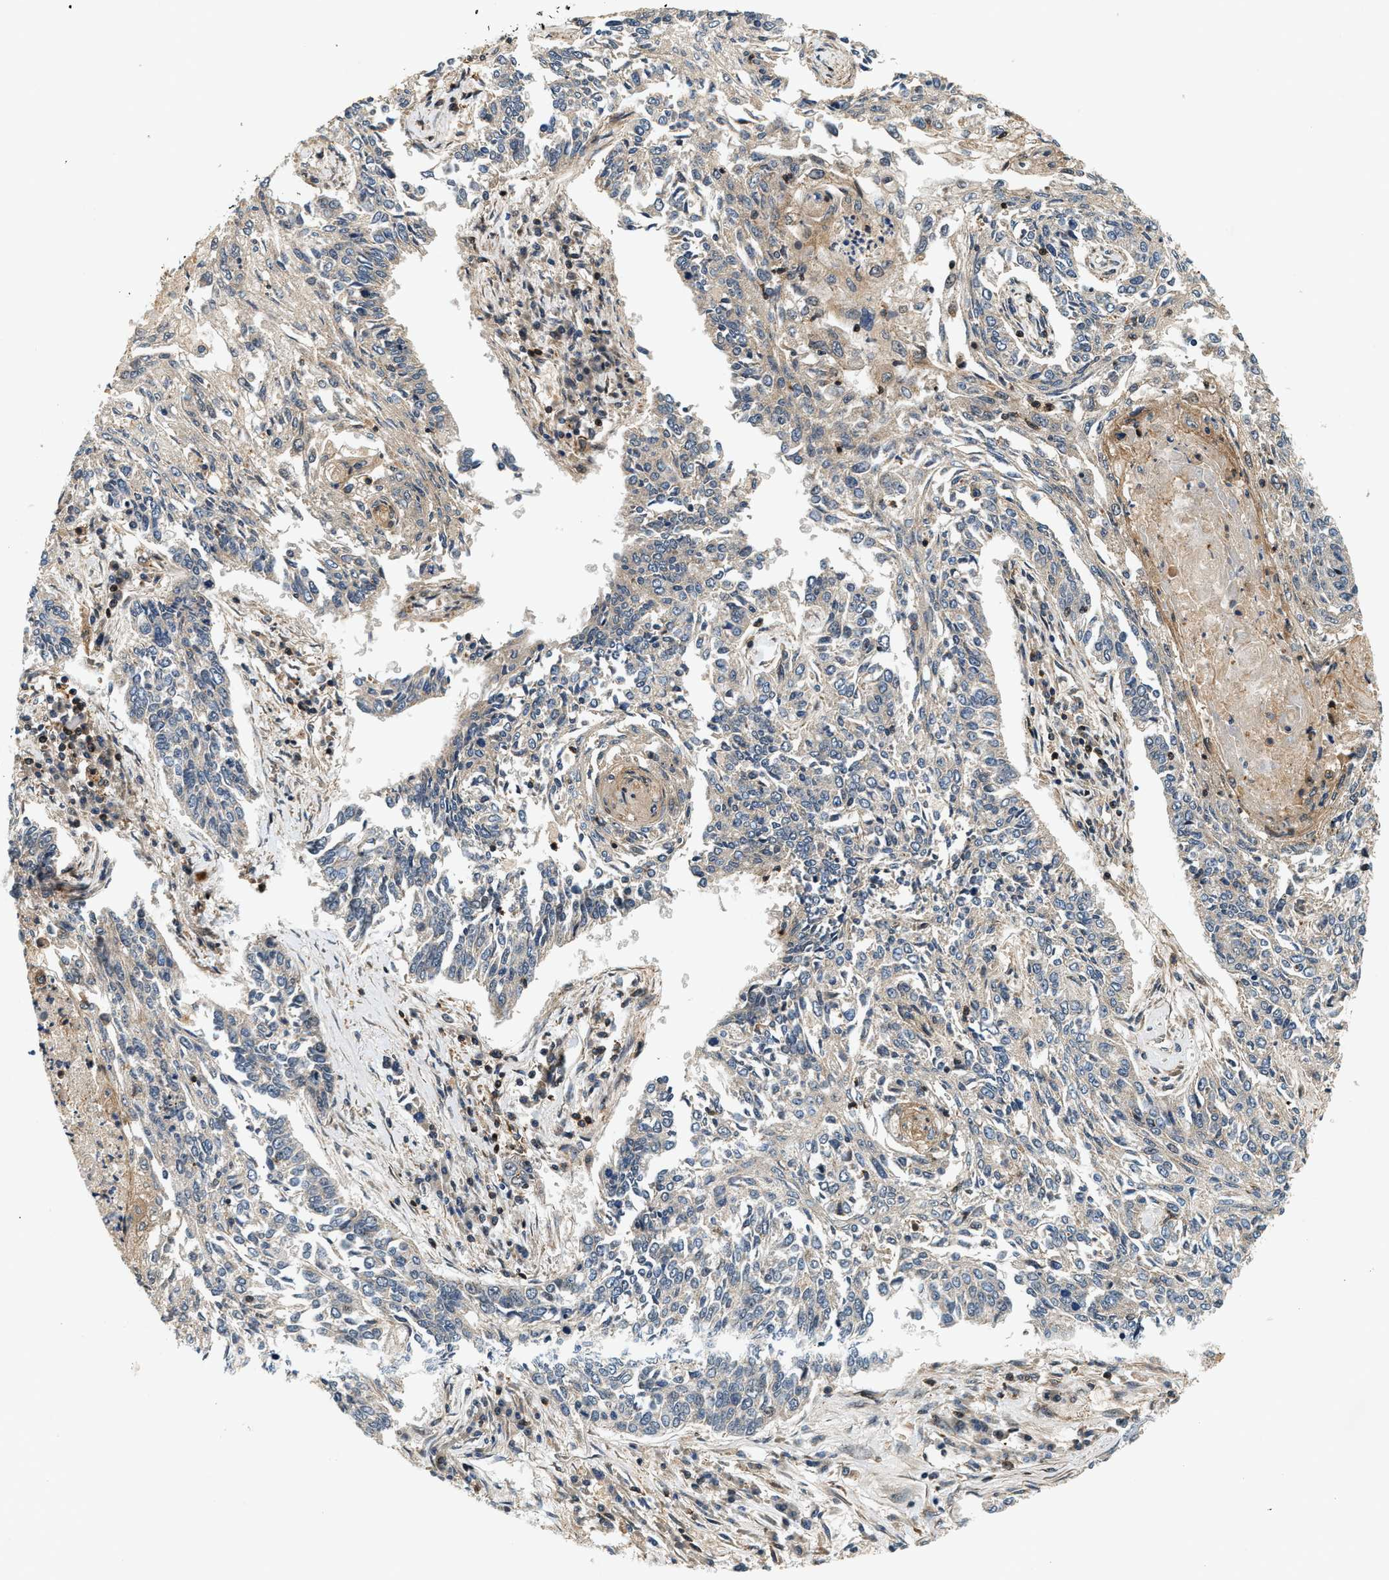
{"staining": {"intensity": "negative", "quantity": "none", "location": "none"}, "tissue": "lung cancer", "cell_type": "Tumor cells", "image_type": "cancer", "snomed": [{"axis": "morphology", "description": "Normal tissue, NOS"}, {"axis": "morphology", "description": "Squamous cell carcinoma, NOS"}, {"axis": "topography", "description": "Cartilage tissue"}, {"axis": "topography", "description": "Bronchus"}, {"axis": "topography", "description": "Lung"}], "caption": "Tumor cells show no significant protein staining in lung cancer (squamous cell carcinoma). Brightfield microscopy of immunohistochemistry (IHC) stained with DAB (3,3'-diaminobenzidine) (brown) and hematoxylin (blue), captured at high magnification.", "gene": "SAMD9", "patient": {"sex": "female", "age": 49}}